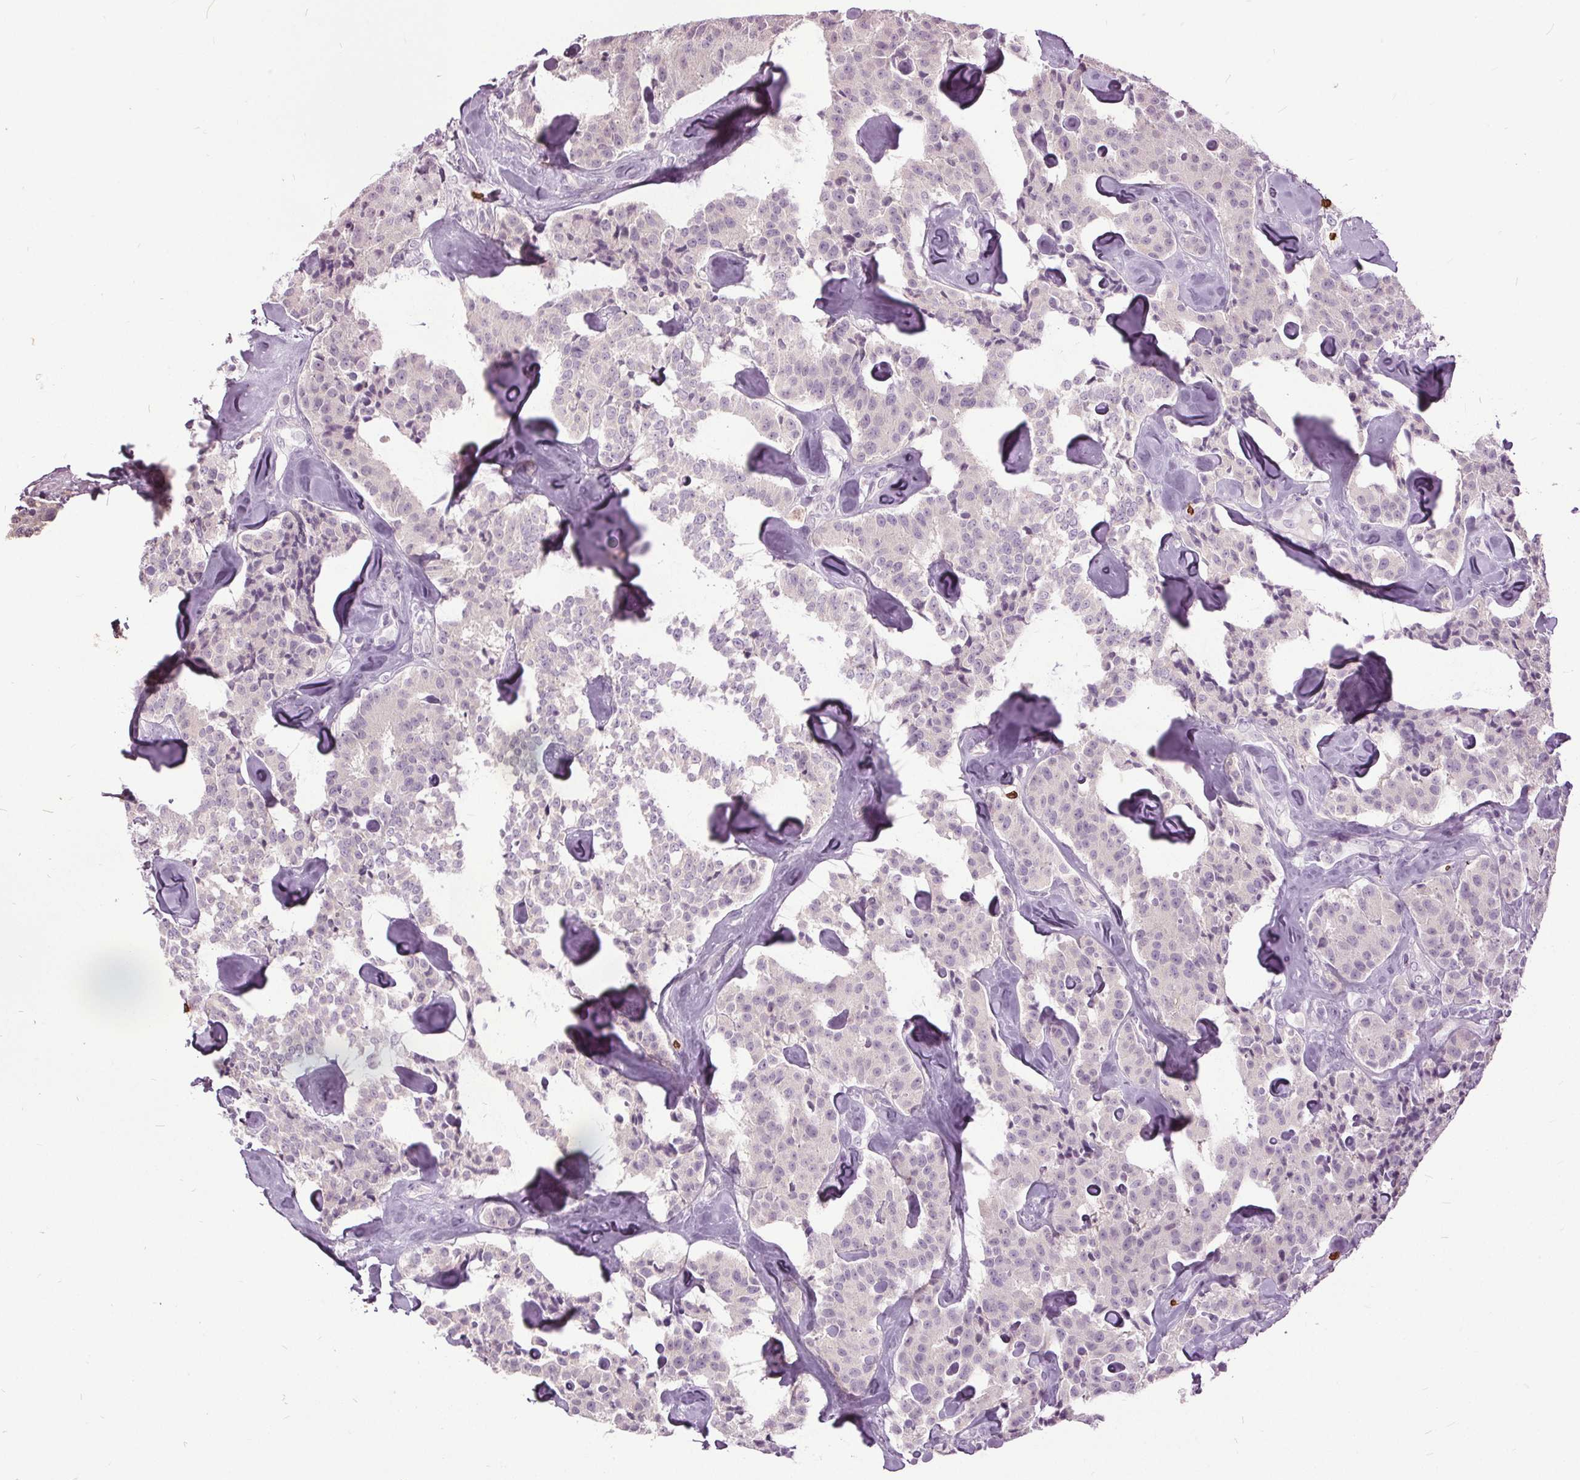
{"staining": {"intensity": "negative", "quantity": "none", "location": "none"}, "tissue": "carcinoid", "cell_type": "Tumor cells", "image_type": "cancer", "snomed": [{"axis": "morphology", "description": "Carcinoid, malignant, NOS"}, {"axis": "topography", "description": "Pancreas"}], "caption": "Tumor cells are negative for protein expression in human carcinoid.", "gene": "SLC4A1", "patient": {"sex": "male", "age": 41}}